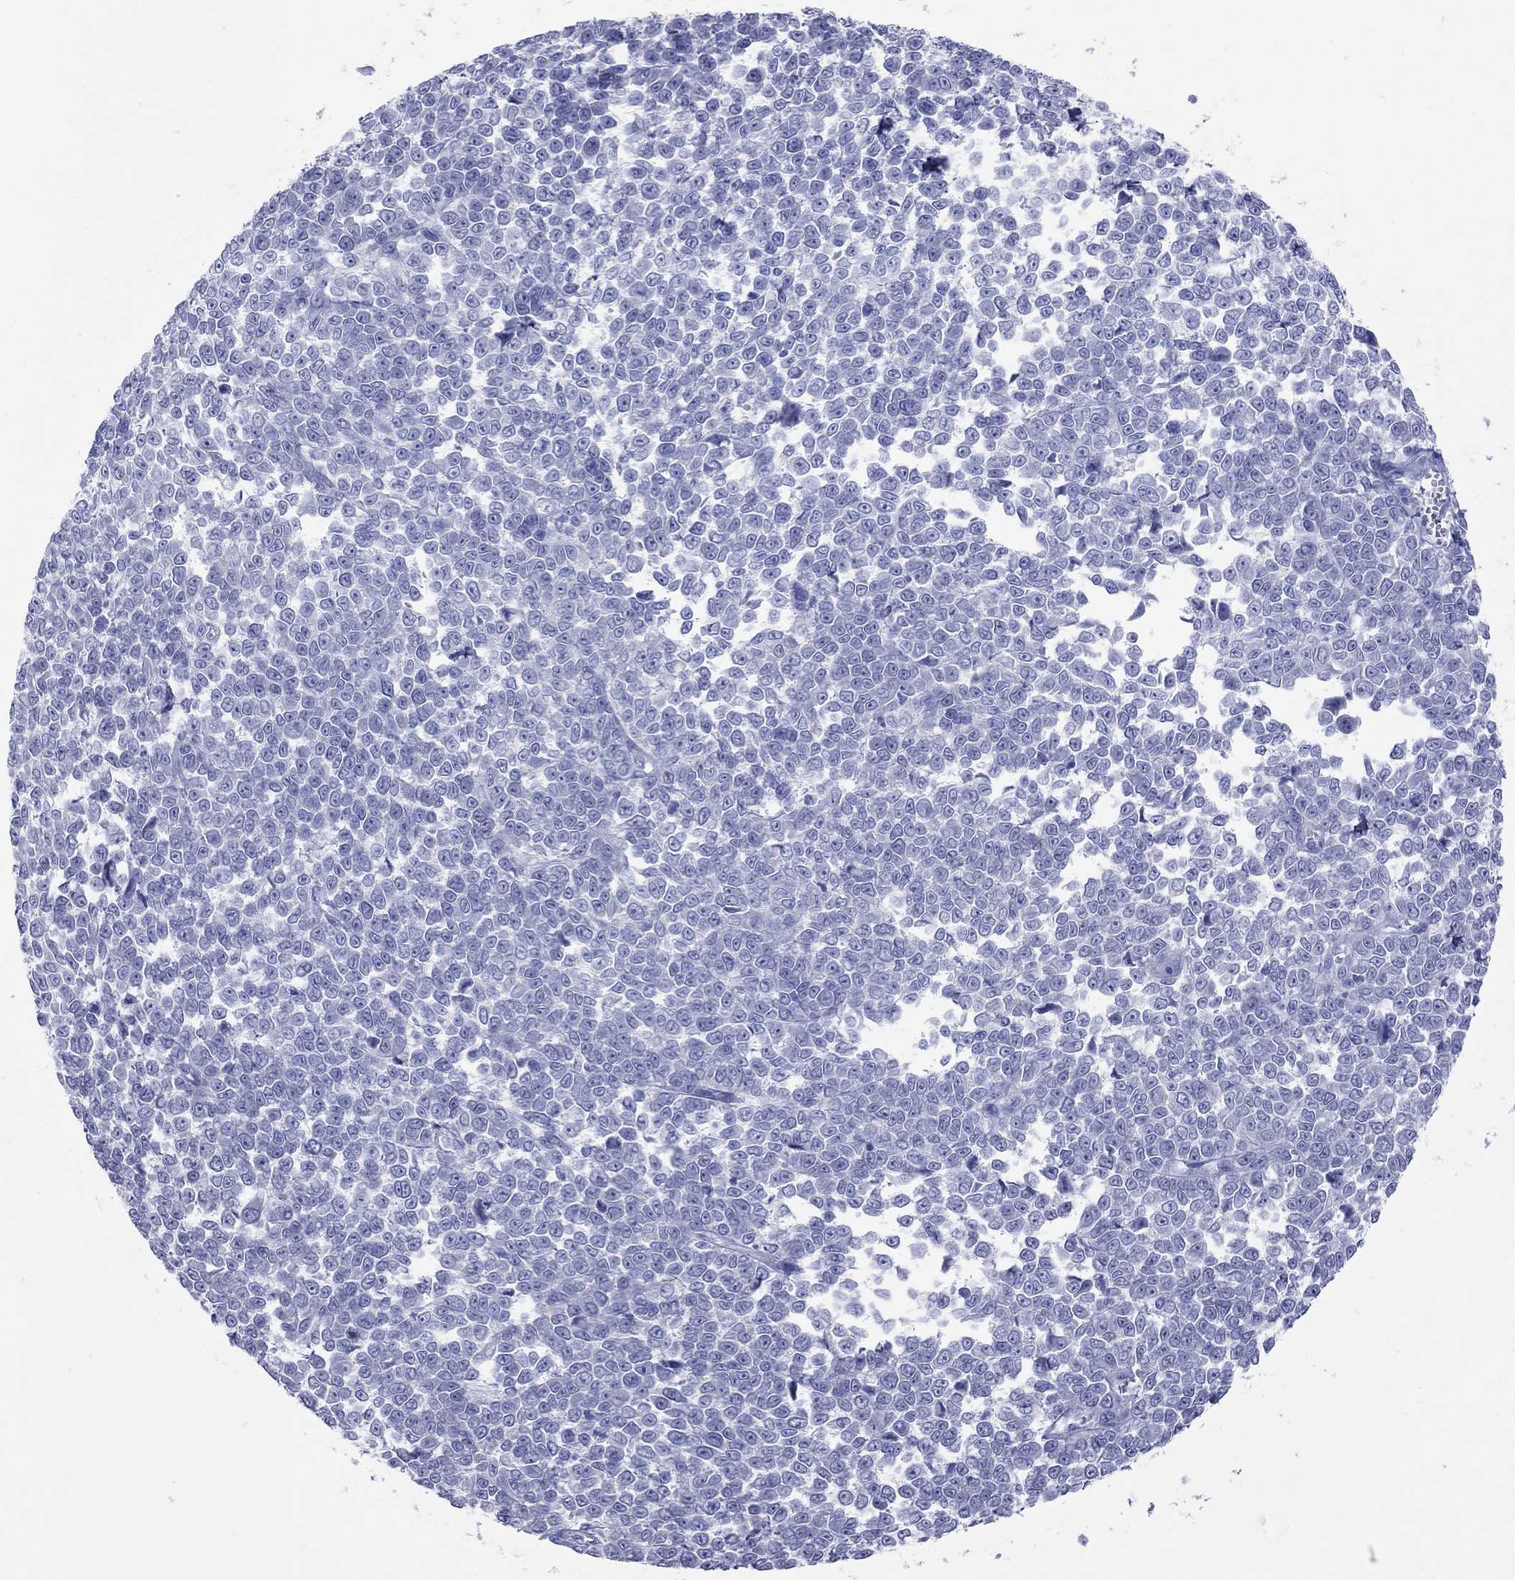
{"staining": {"intensity": "negative", "quantity": "none", "location": "none"}, "tissue": "melanoma", "cell_type": "Tumor cells", "image_type": "cancer", "snomed": [{"axis": "morphology", "description": "Malignant melanoma, NOS"}, {"axis": "topography", "description": "Skin"}], "caption": "The image displays no significant staining in tumor cells of malignant melanoma.", "gene": "VSIG10", "patient": {"sex": "female", "age": 95}}